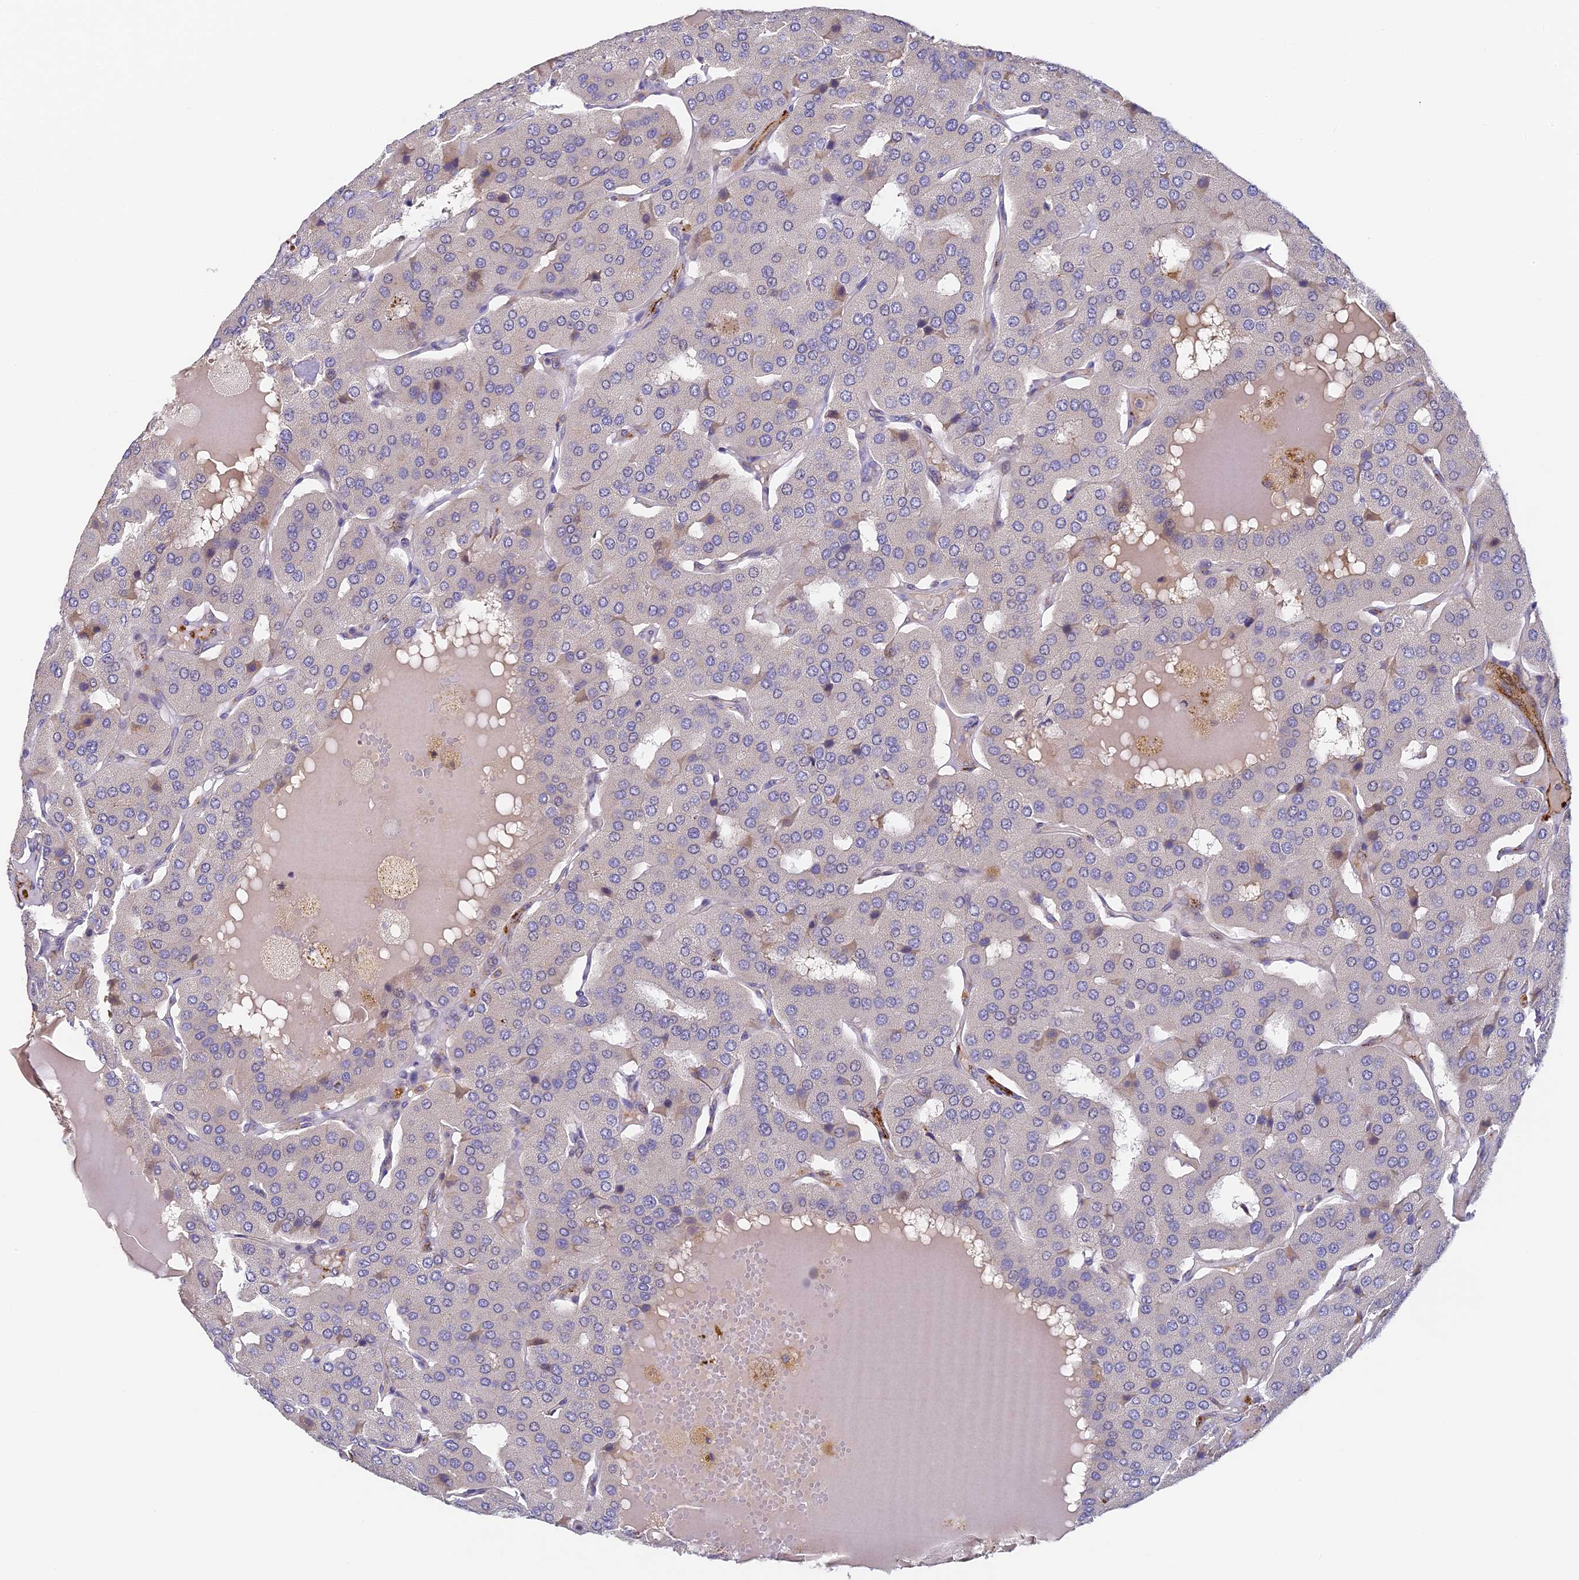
{"staining": {"intensity": "negative", "quantity": "none", "location": "none"}, "tissue": "parathyroid gland", "cell_type": "Glandular cells", "image_type": "normal", "snomed": [{"axis": "morphology", "description": "Normal tissue, NOS"}, {"axis": "morphology", "description": "Adenoma, NOS"}, {"axis": "topography", "description": "Parathyroid gland"}], "caption": "Parathyroid gland stained for a protein using immunohistochemistry exhibits no staining glandular cells.", "gene": "DNAAF10", "patient": {"sex": "female", "age": 86}}